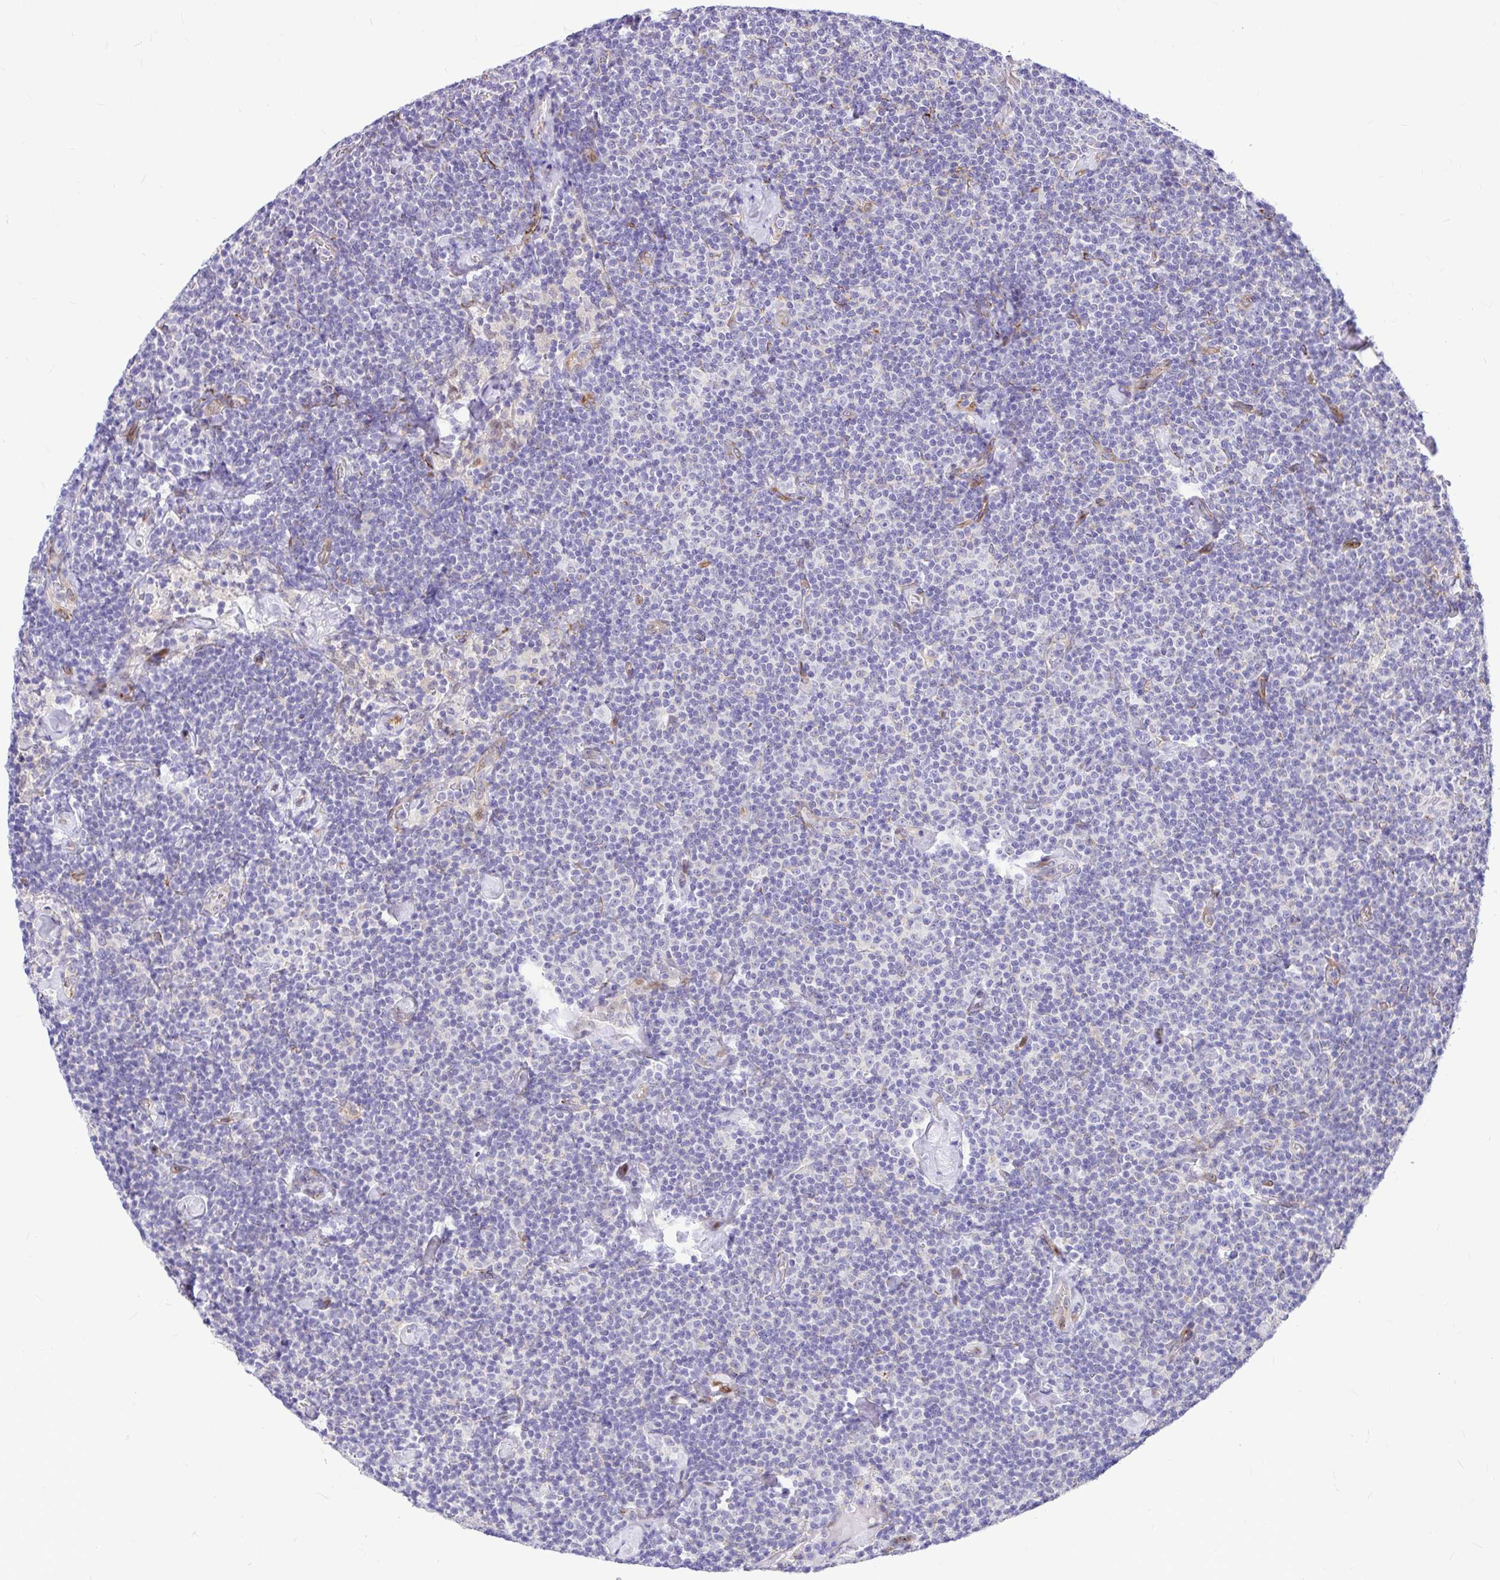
{"staining": {"intensity": "negative", "quantity": "none", "location": "none"}, "tissue": "lymphoma", "cell_type": "Tumor cells", "image_type": "cancer", "snomed": [{"axis": "morphology", "description": "Malignant lymphoma, non-Hodgkin's type, Low grade"}, {"axis": "topography", "description": "Lymph node"}], "caption": "Image shows no significant protein staining in tumor cells of lymphoma.", "gene": "GABBR2", "patient": {"sex": "male", "age": 81}}